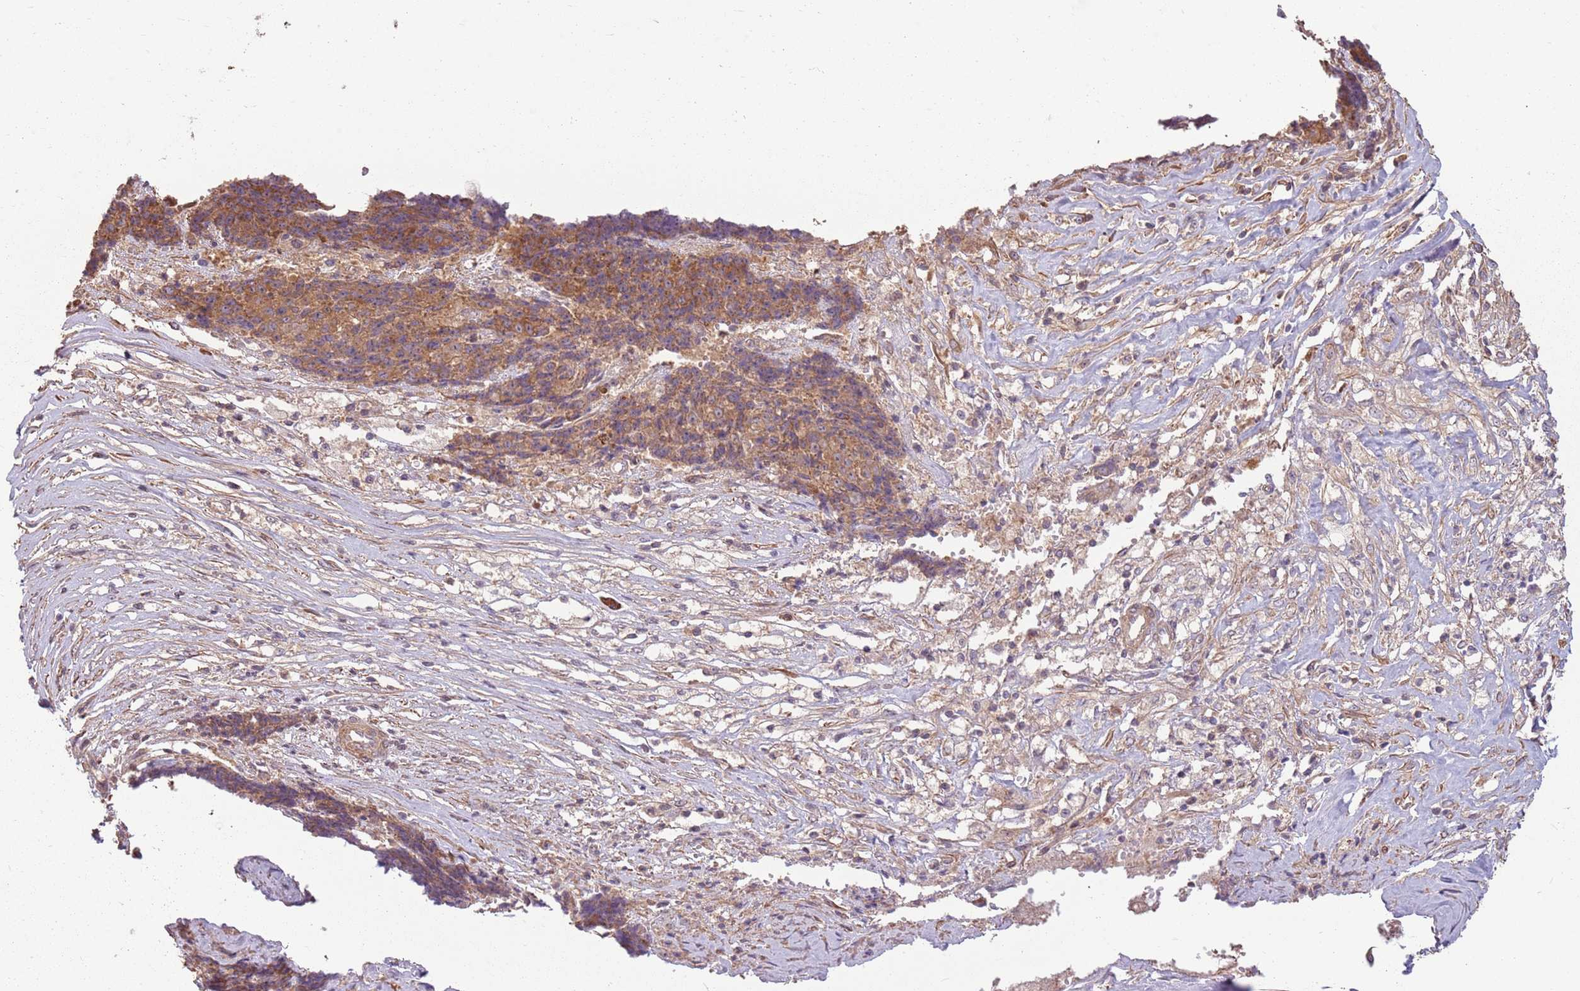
{"staining": {"intensity": "moderate", "quantity": ">75%", "location": "cytoplasmic/membranous"}, "tissue": "ovarian cancer", "cell_type": "Tumor cells", "image_type": "cancer", "snomed": [{"axis": "morphology", "description": "Carcinoma, endometroid"}, {"axis": "topography", "description": "Ovary"}], "caption": "Immunohistochemical staining of human ovarian cancer (endometroid carcinoma) exhibits moderate cytoplasmic/membranous protein expression in about >75% of tumor cells.", "gene": "RPL21", "patient": {"sex": "female", "age": 42}}